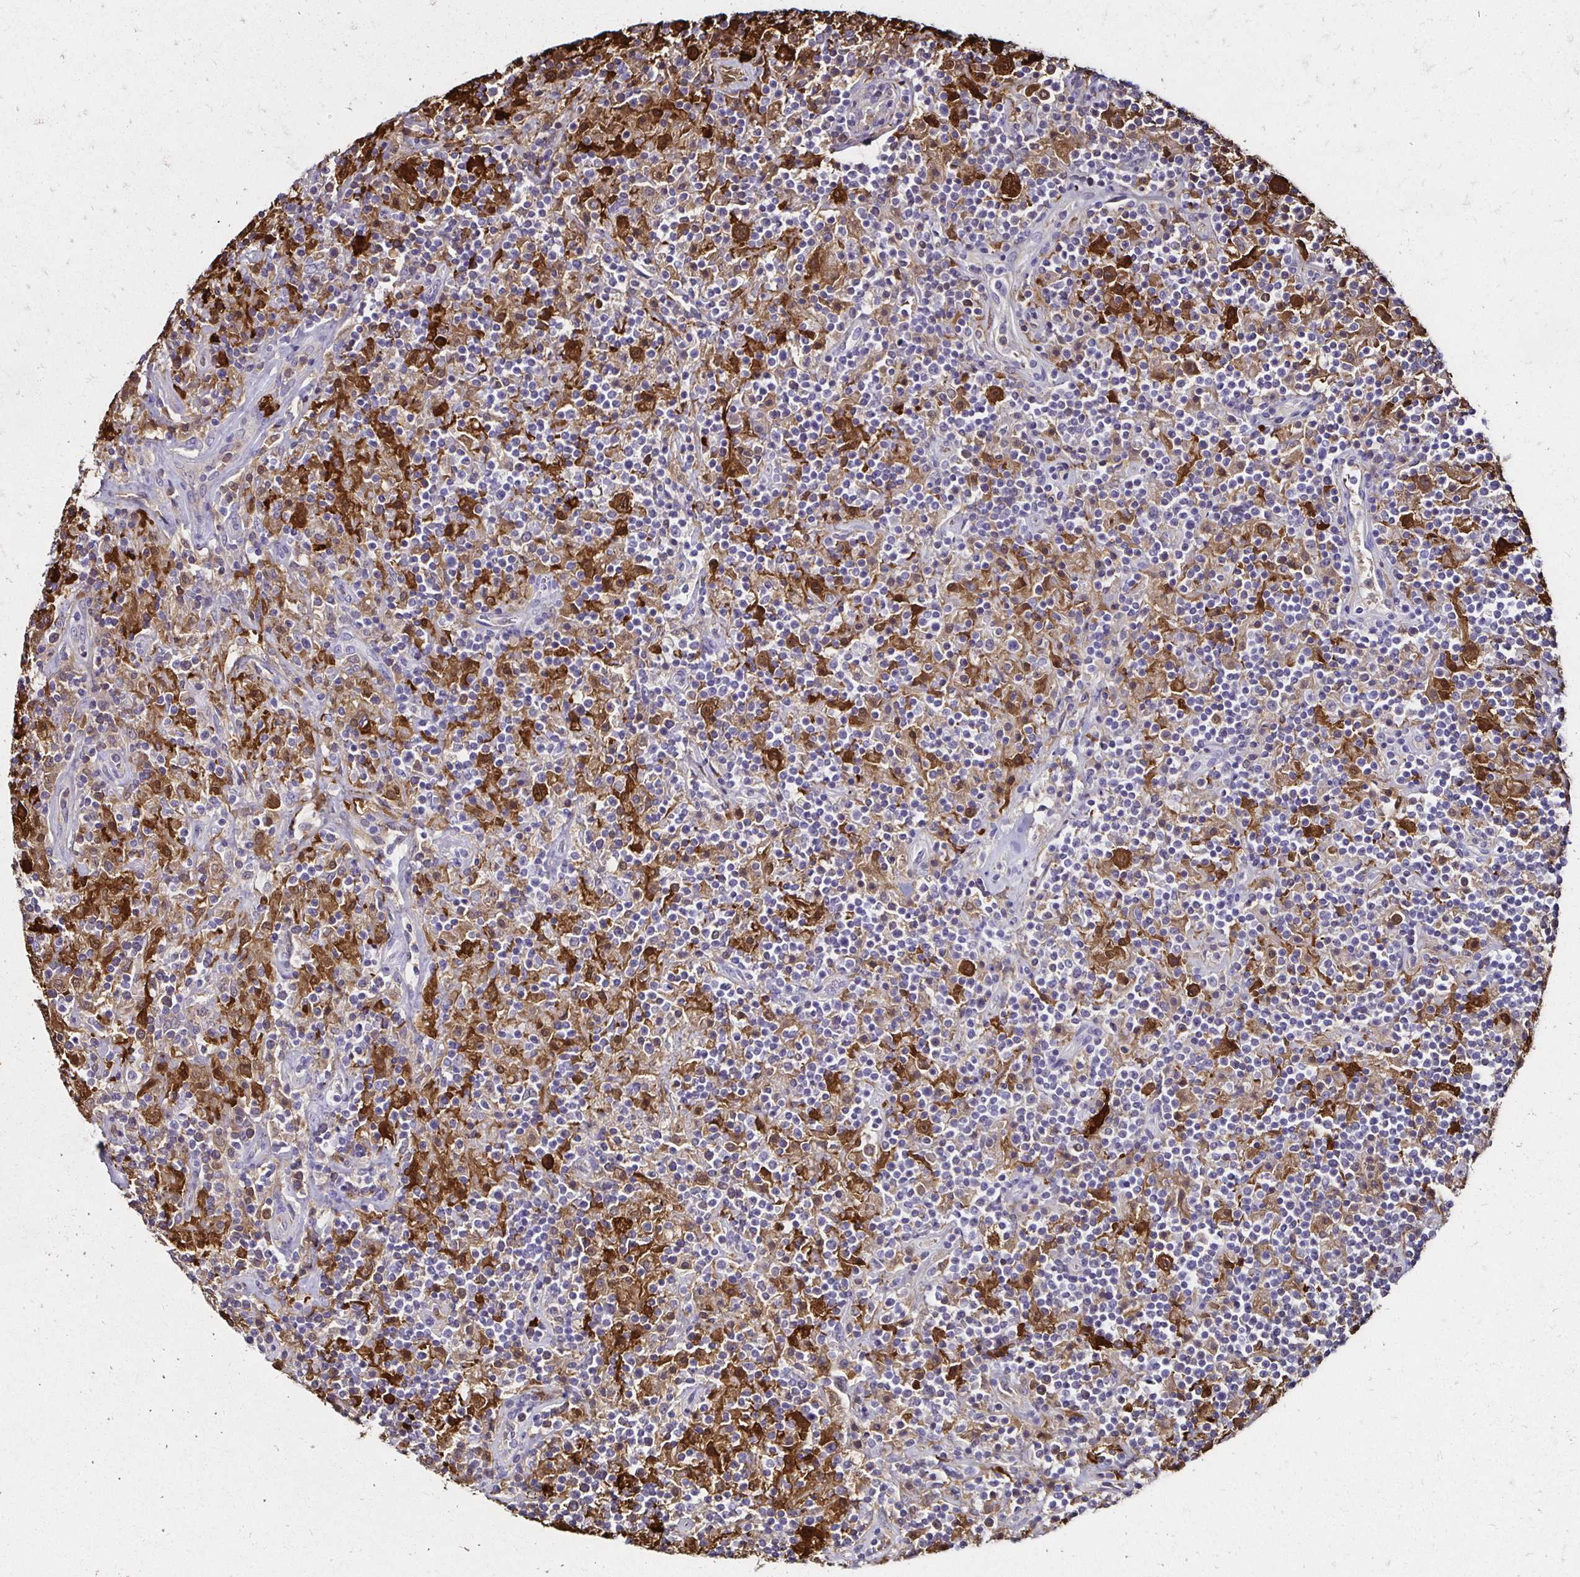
{"staining": {"intensity": "strong", "quantity": ">75%", "location": "cytoplasmic/membranous,nuclear"}, "tissue": "lymphoma", "cell_type": "Tumor cells", "image_type": "cancer", "snomed": [{"axis": "morphology", "description": "Hodgkin's disease, NOS"}, {"axis": "topography", "description": "Lymph node"}], "caption": "Protein expression analysis of lymphoma shows strong cytoplasmic/membranous and nuclear staining in approximately >75% of tumor cells. The protein of interest is stained brown, and the nuclei are stained in blue (DAB IHC with brightfield microscopy, high magnification).", "gene": "TXN", "patient": {"sex": "male", "age": 70}}